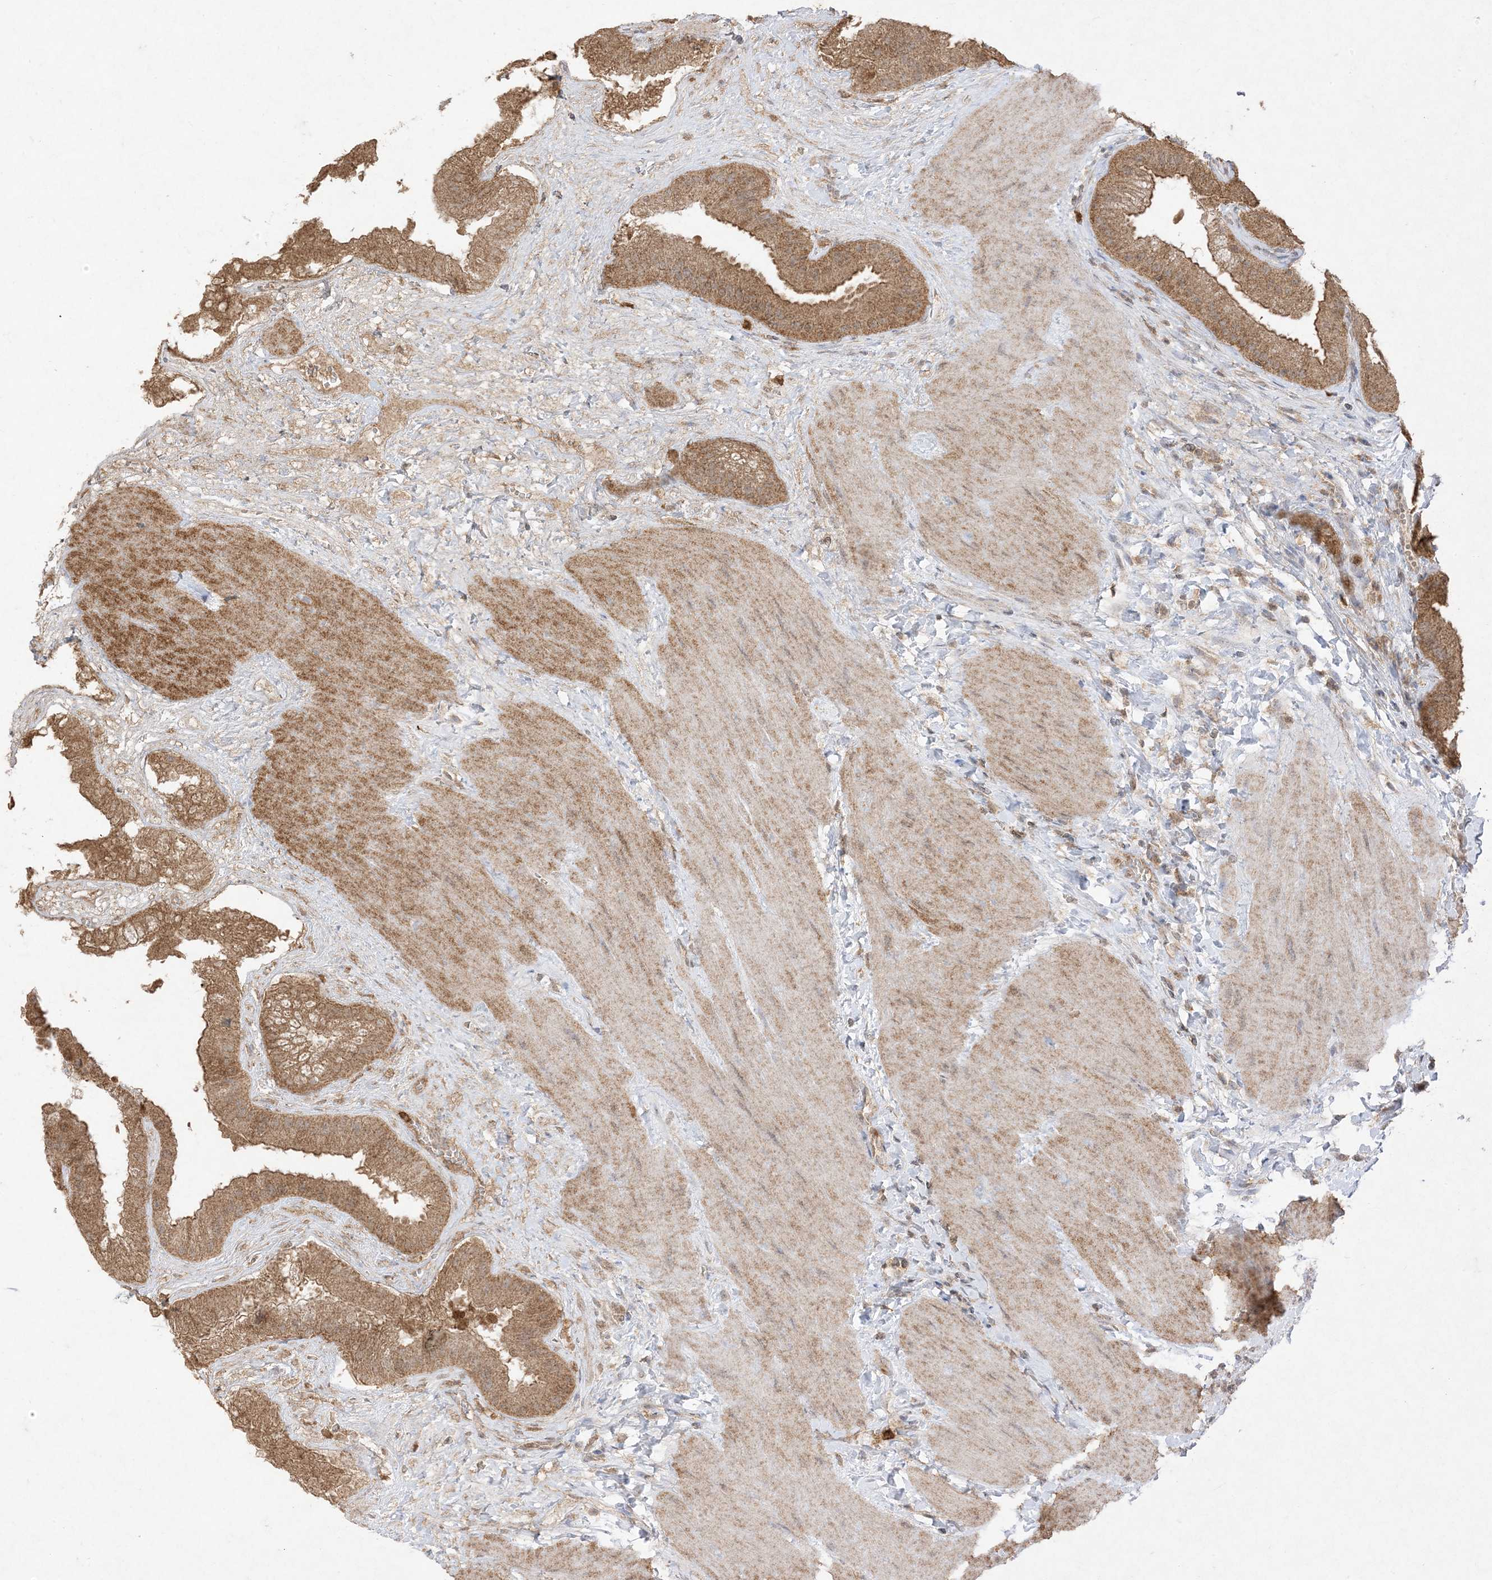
{"staining": {"intensity": "moderate", "quantity": ">75%", "location": "cytoplasmic/membranous"}, "tissue": "gallbladder", "cell_type": "Glandular cells", "image_type": "normal", "snomed": [{"axis": "morphology", "description": "Normal tissue, NOS"}, {"axis": "topography", "description": "Gallbladder"}], "caption": "Human gallbladder stained for a protein (brown) shows moderate cytoplasmic/membranous positive staining in about >75% of glandular cells.", "gene": "UBE2C", "patient": {"sex": "male", "age": 55}}